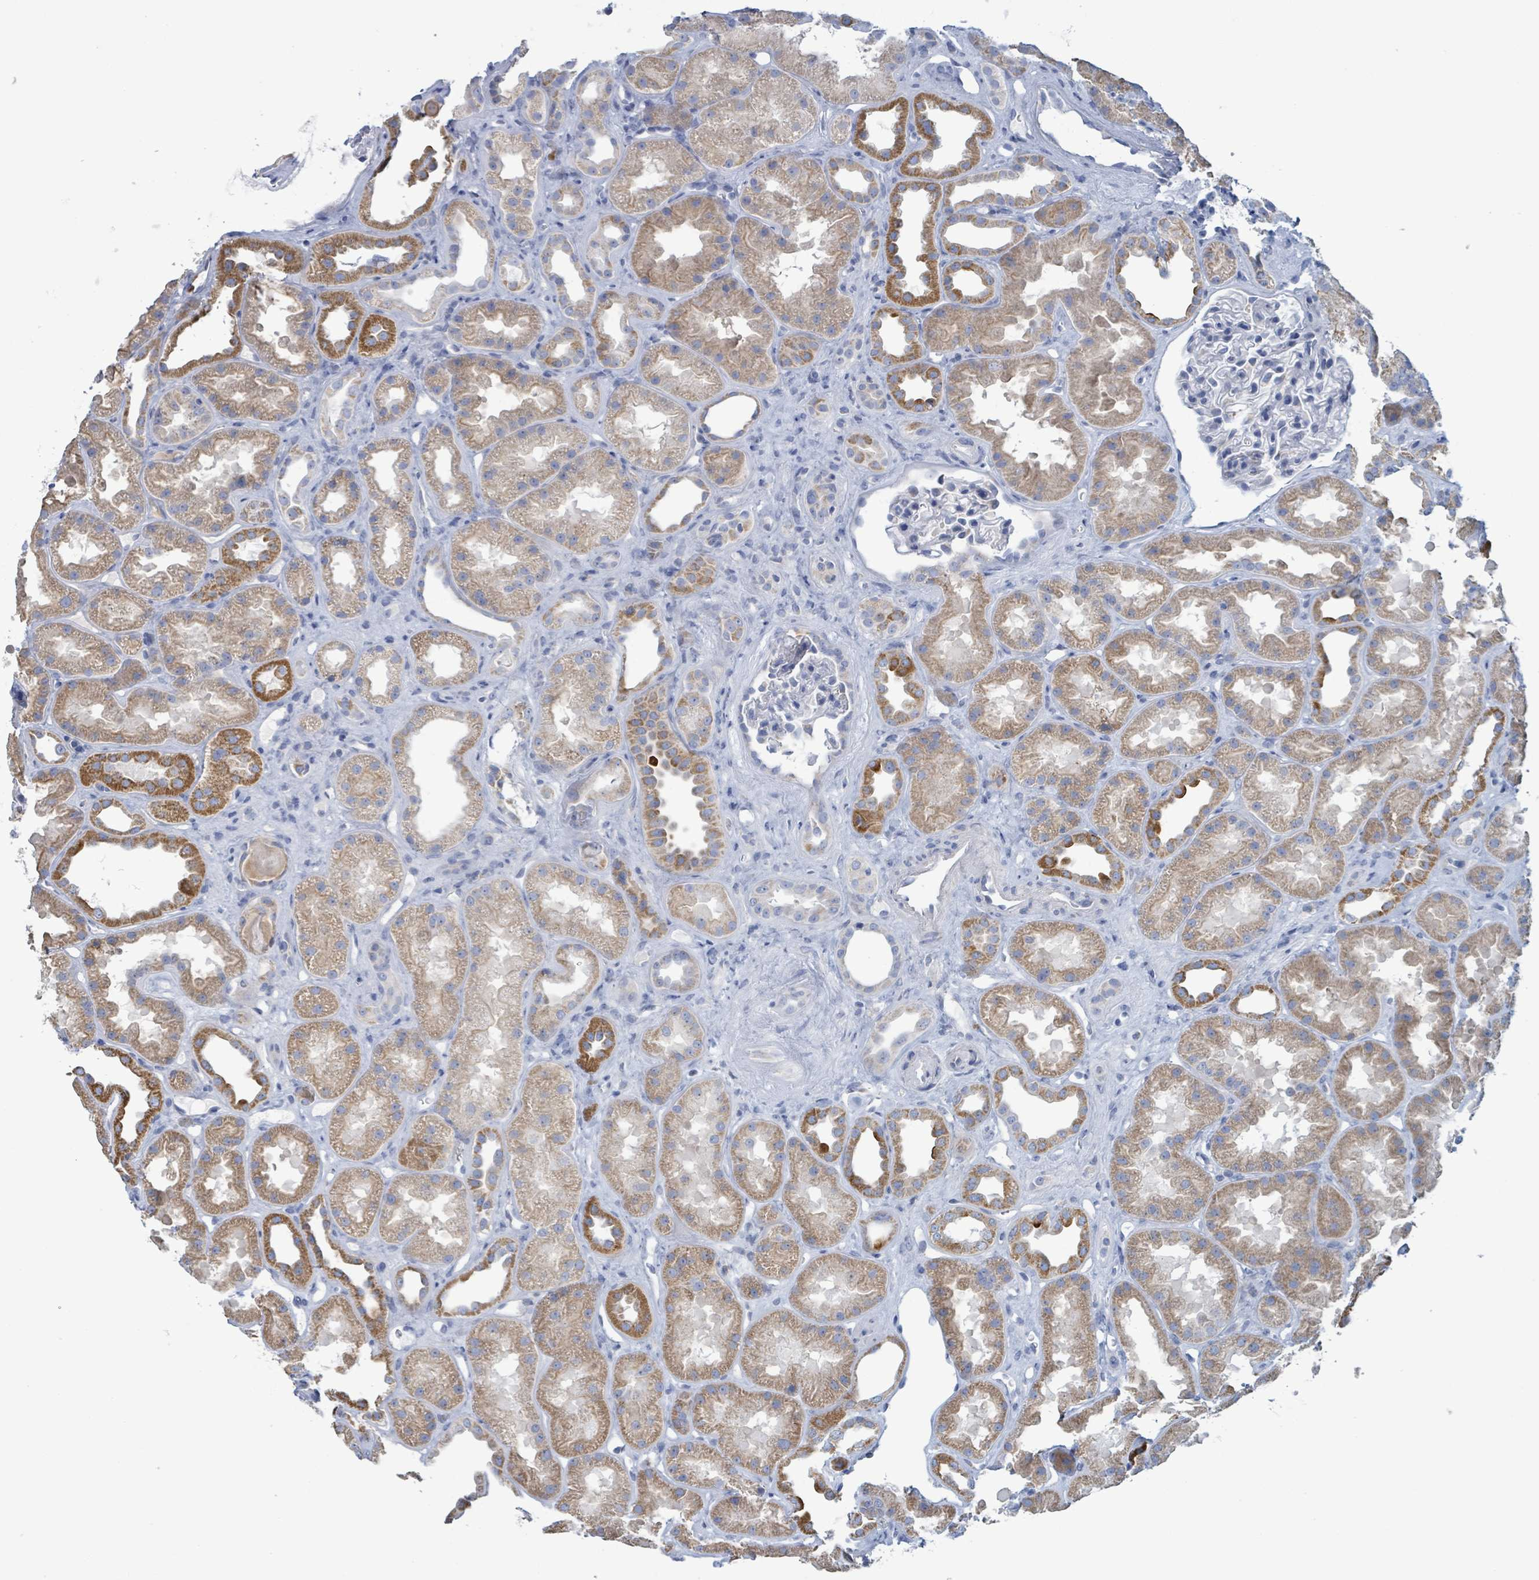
{"staining": {"intensity": "negative", "quantity": "none", "location": "none"}, "tissue": "kidney", "cell_type": "Cells in glomeruli", "image_type": "normal", "snomed": [{"axis": "morphology", "description": "Normal tissue, NOS"}, {"axis": "topography", "description": "Kidney"}], "caption": "This is an immunohistochemistry (IHC) photomicrograph of unremarkable human kidney. There is no positivity in cells in glomeruli.", "gene": "AKR1C4", "patient": {"sex": "male", "age": 61}}